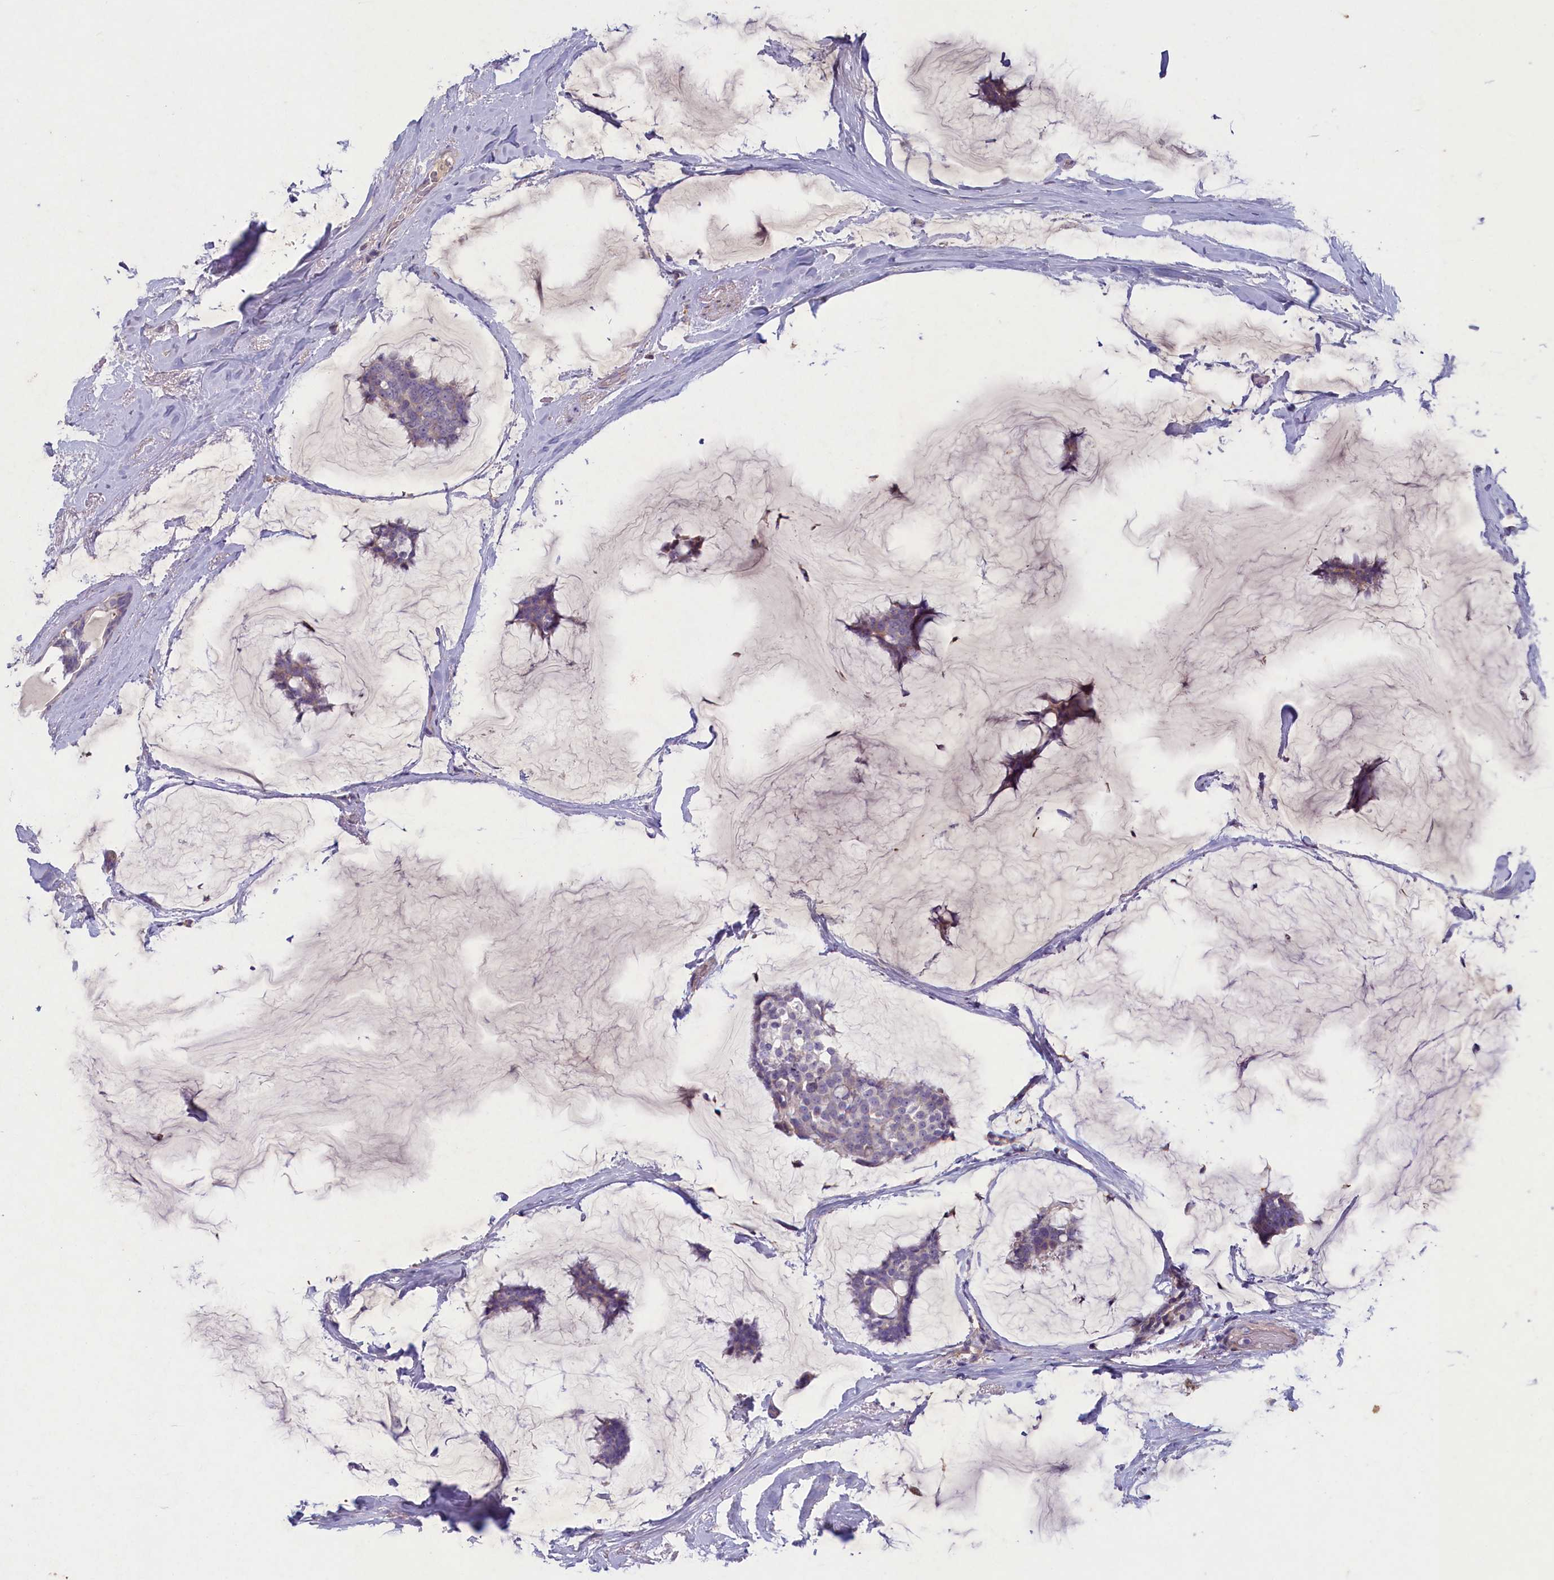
{"staining": {"intensity": "negative", "quantity": "none", "location": "none"}, "tissue": "breast cancer", "cell_type": "Tumor cells", "image_type": "cancer", "snomed": [{"axis": "morphology", "description": "Duct carcinoma"}, {"axis": "topography", "description": "Breast"}], "caption": "Tumor cells are negative for protein expression in human invasive ductal carcinoma (breast). (Brightfield microscopy of DAB (3,3'-diaminobenzidine) immunohistochemistry at high magnification).", "gene": "PLEKHG6", "patient": {"sex": "female", "age": 93}}